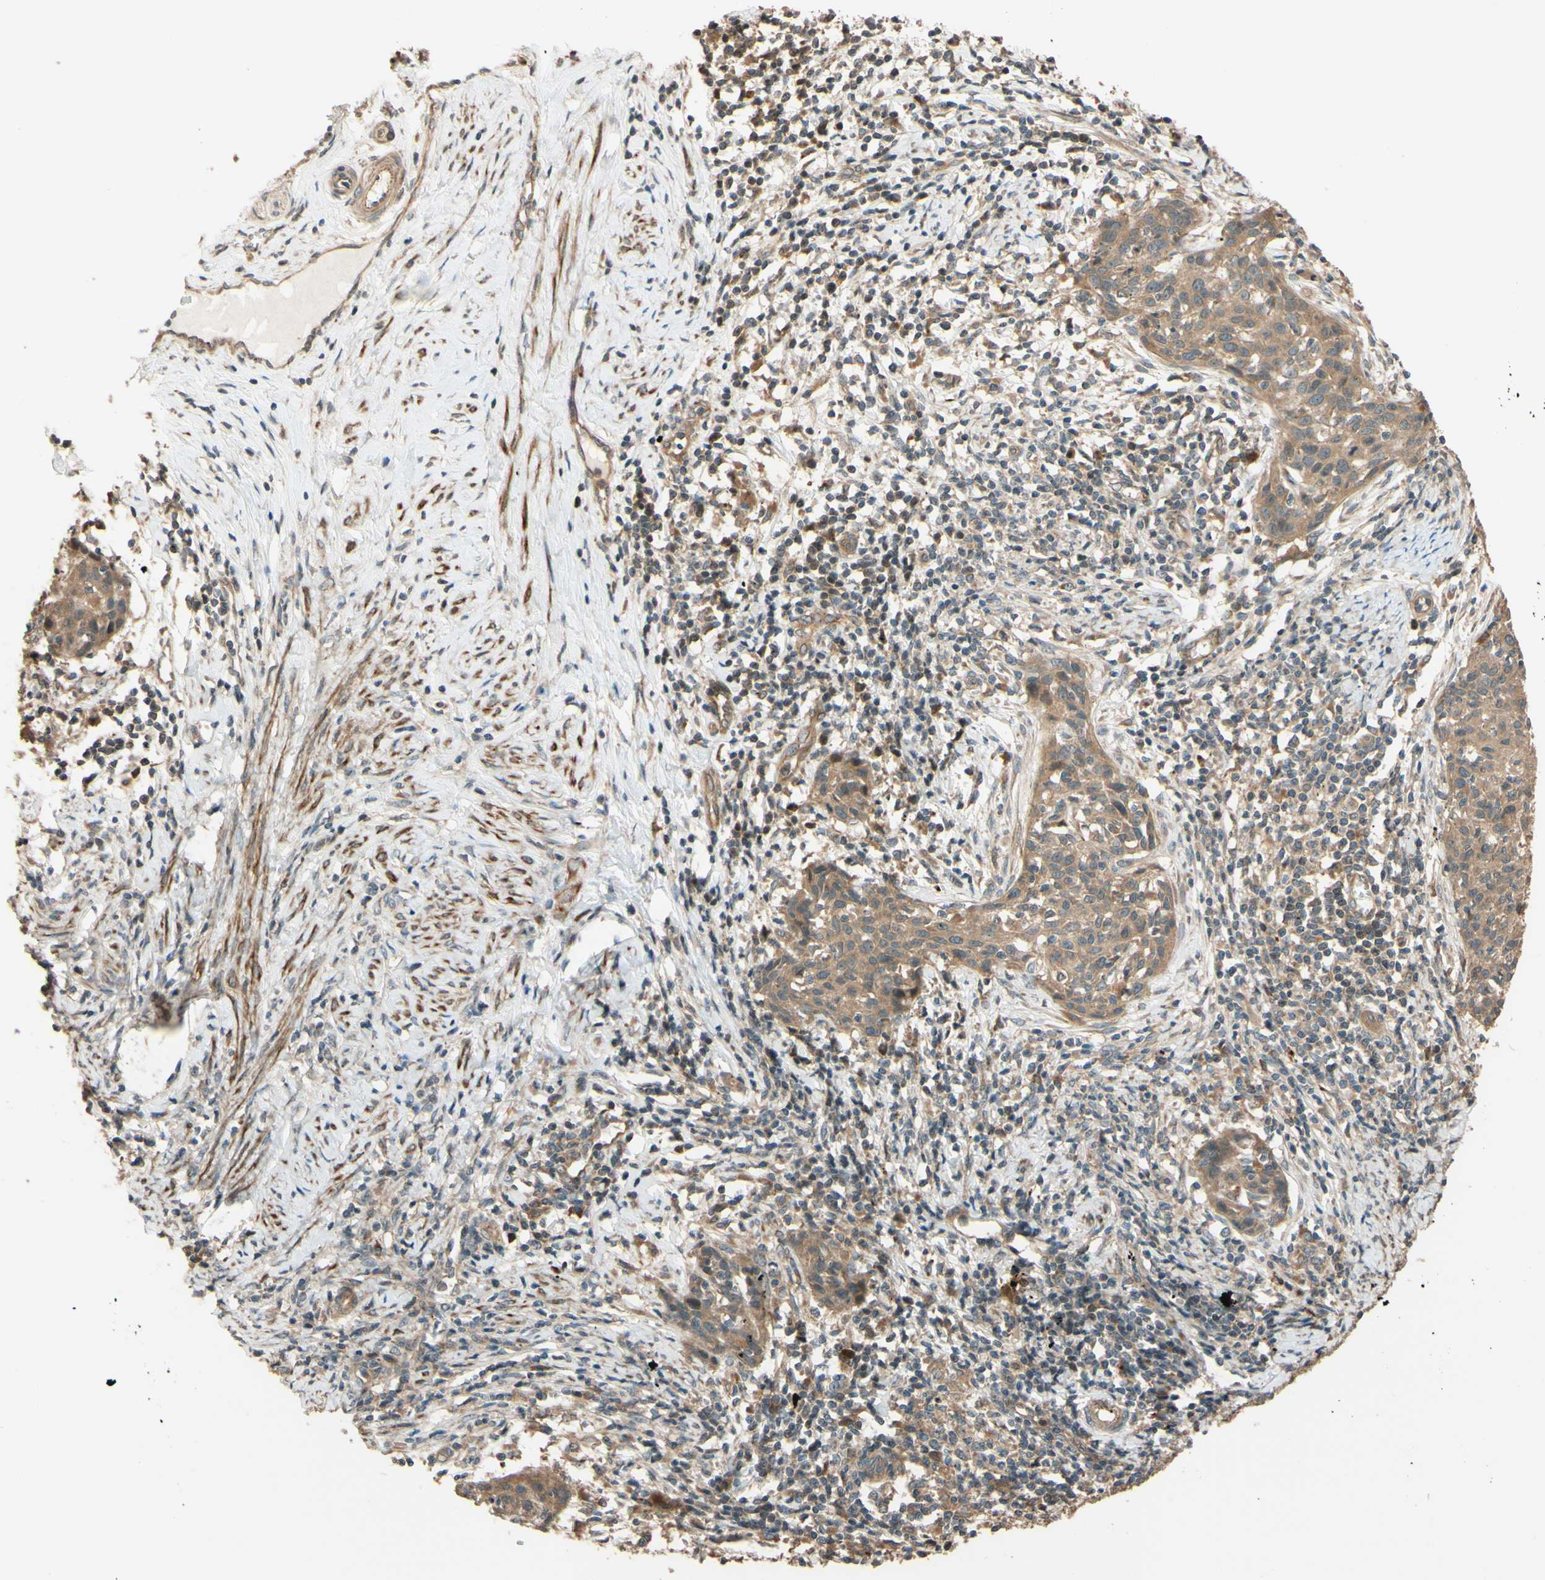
{"staining": {"intensity": "moderate", "quantity": ">75%", "location": "cytoplasmic/membranous"}, "tissue": "cervical cancer", "cell_type": "Tumor cells", "image_type": "cancer", "snomed": [{"axis": "morphology", "description": "Squamous cell carcinoma, NOS"}, {"axis": "topography", "description": "Cervix"}], "caption": "Immunohistochemical staining of squamous cell carcinoma (cervical) displays medium levels of moderate cytoplasmic/membranous staining in approximately >75% of tumor cells.", "gene": "RNF19A", "patient": {"sex": "female", "age": 38}}